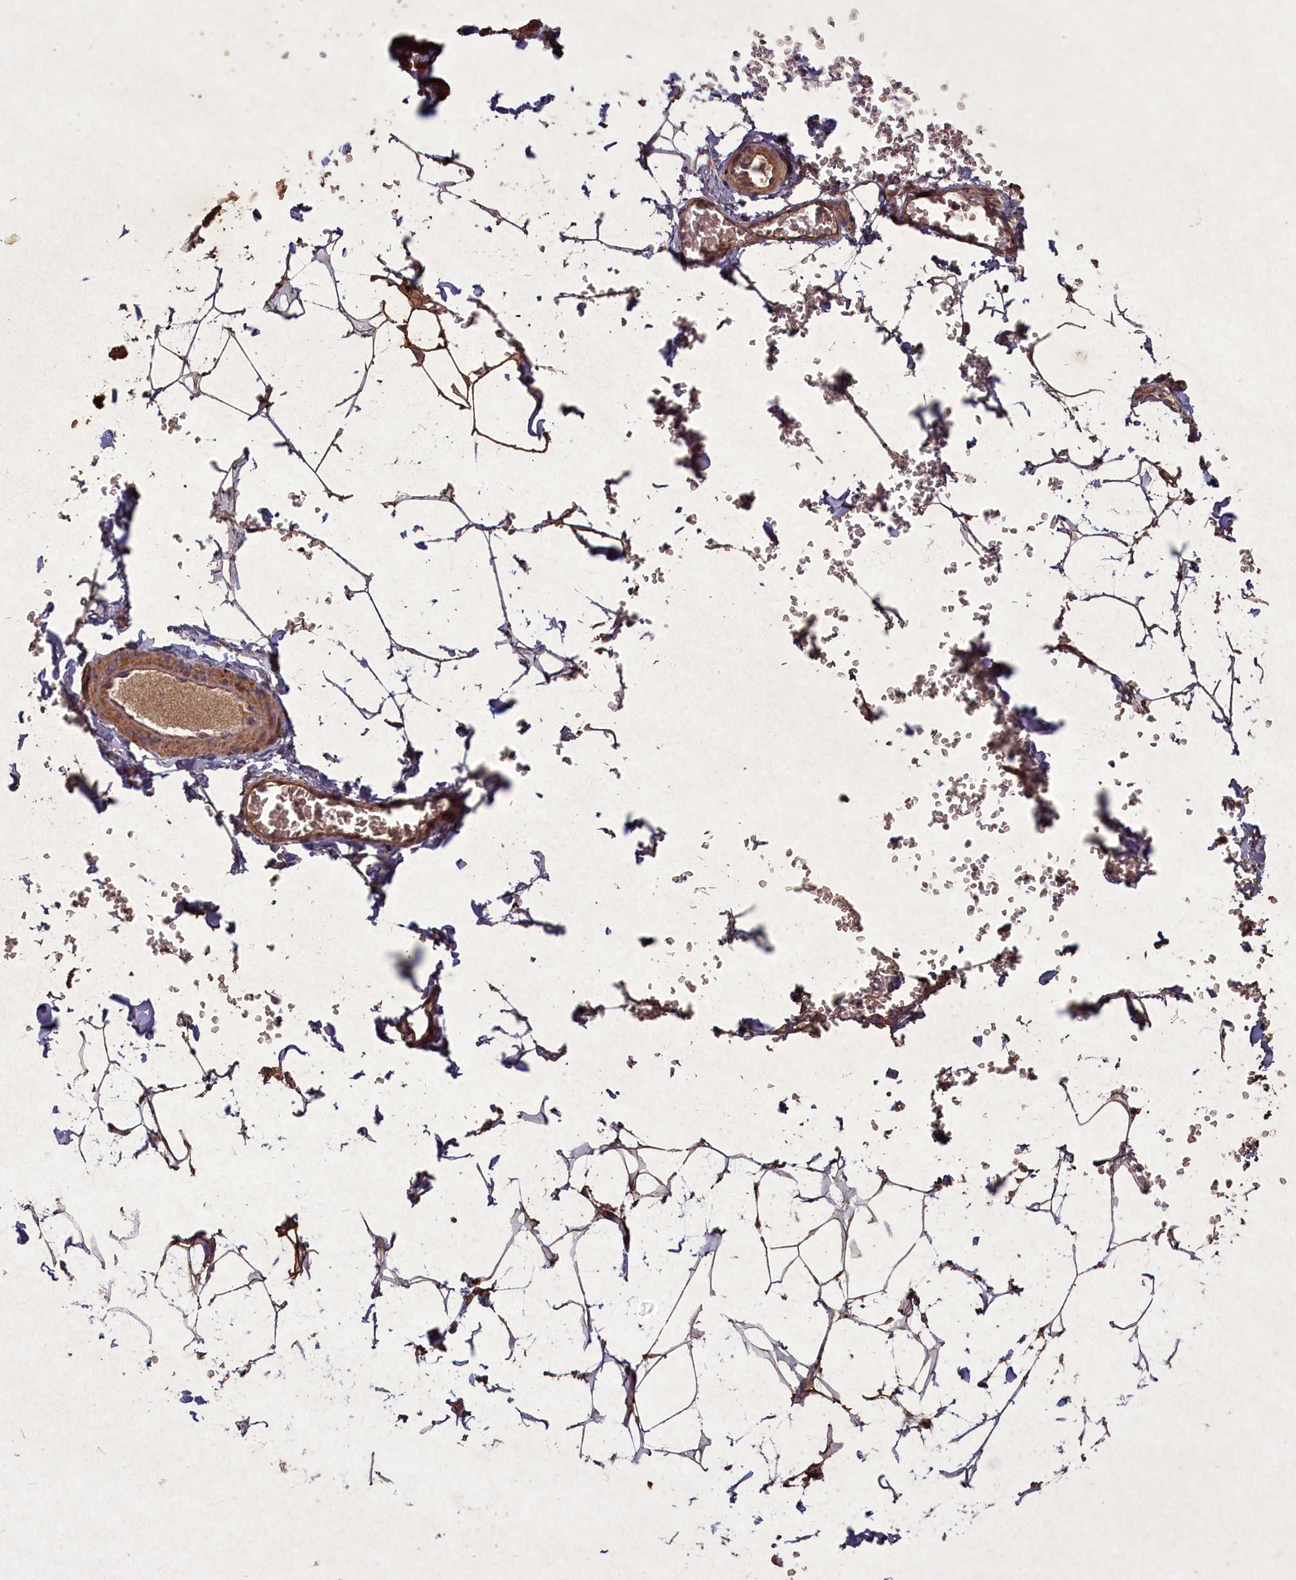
{"staining": {"intensity": "moderate", "quantity": ">75%", "location": "cytoplasmic/membranous"}, "tissue": "adipose tissue", "cell_type": "Adipocytes", "image_type": "normal", "snomed": [{"axis": "morphology", "description": "Normal tissue, NOS"}, {"axis": "topography", "description": "Gallbladder"}, {"axis": "topography", "description": "Peripheral nerve tissue"}], "caption": "Adipose tissue was stained to show a protein in brown. There is medium levels of moderate cytoplasmic/membranous expression in about >75% of adipocytes. Using DAB (3,3'-diaminobenzidine) (brown) and hematoxylin (blue) stains, captured at high magnification using brightfield microscopy.", "gene": "CIAO2B", "patient": {"sex": "male", "age": 38}}